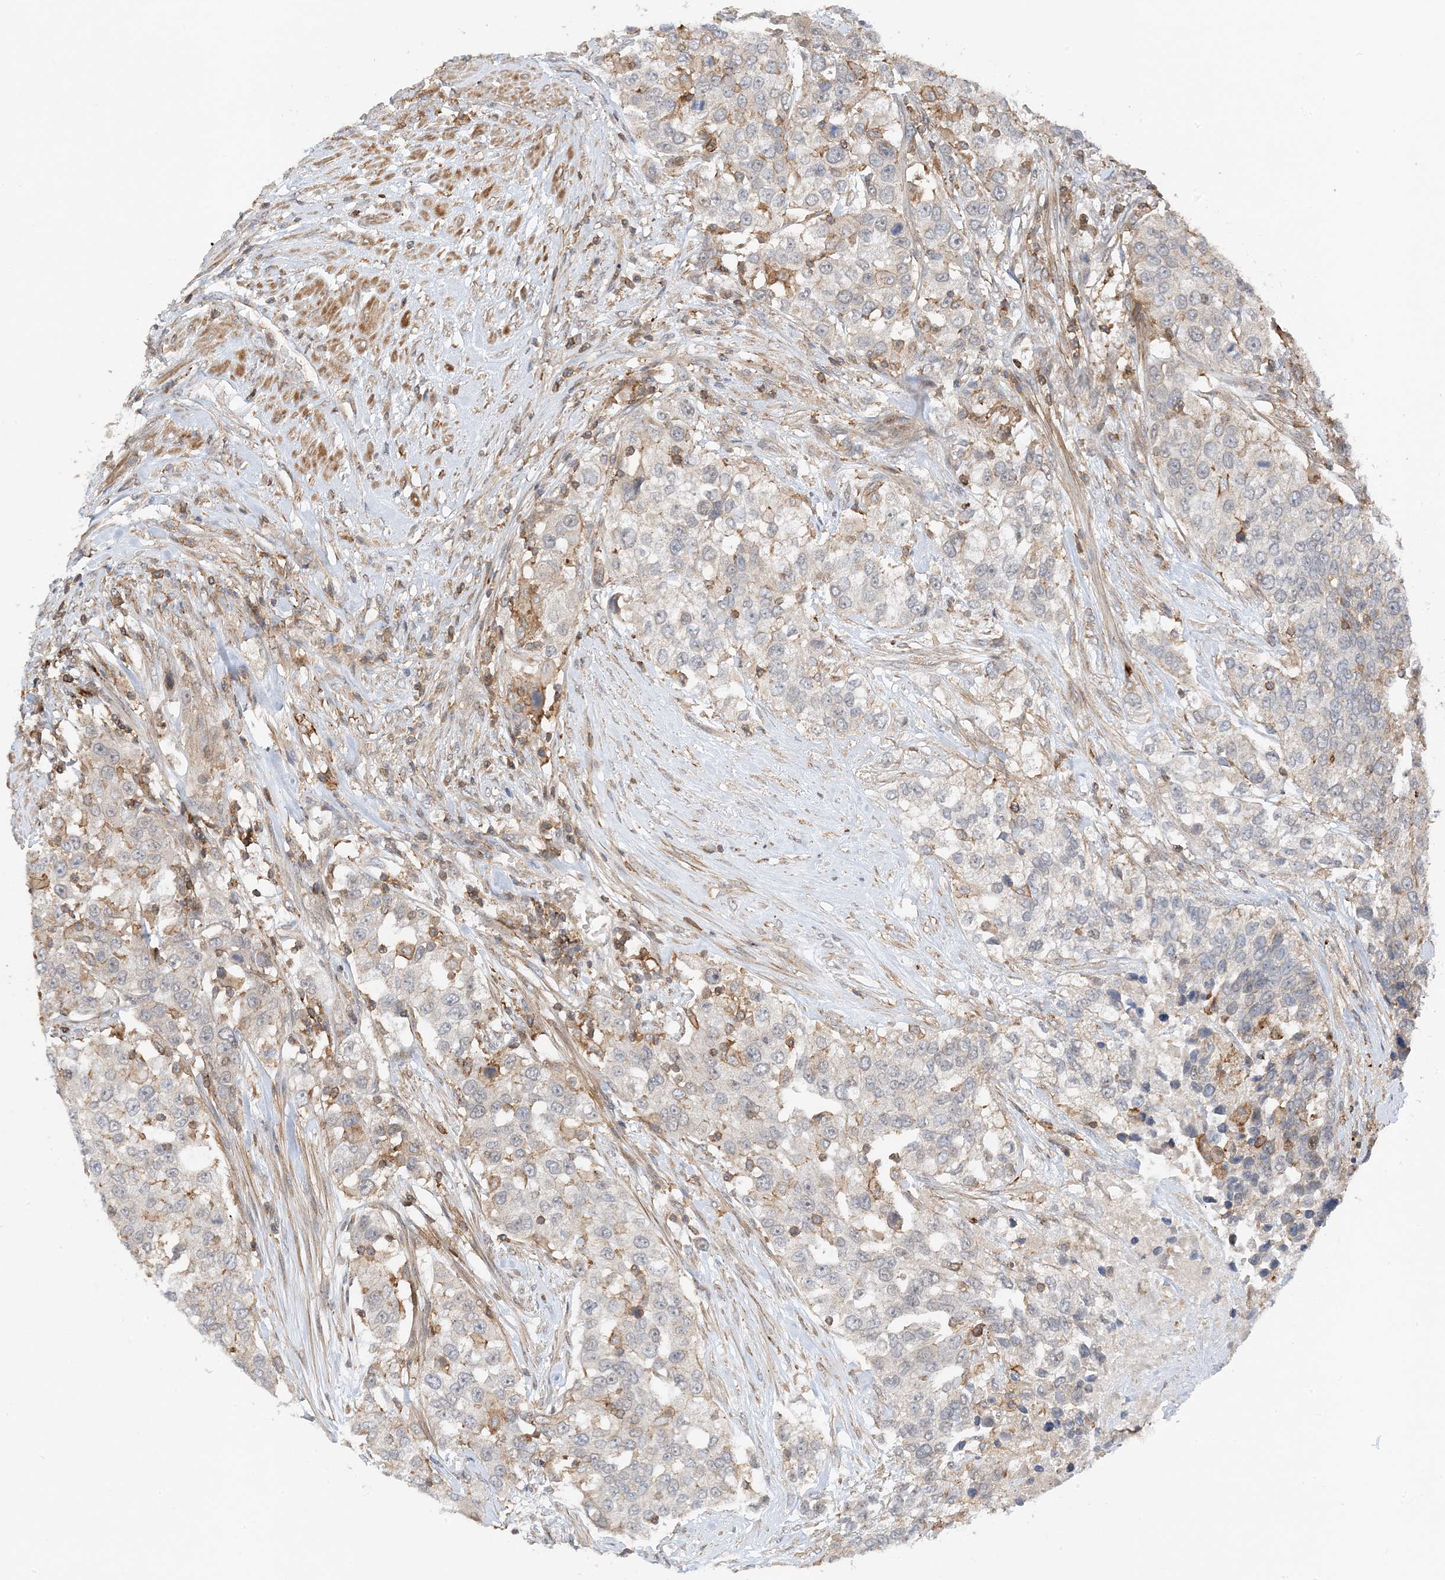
{"staining": {"intensity": "weak", "quantity": "<25%", "location": "cytoplasmic/membranous,nuclear"}, "tissue": "urothelial cancer", "cell_type": "Tumor cells", "image_type": "cancer", "snomed": [{"axis": "morphology", "description": "Urothelial carcinoma, High grade"}, {"axis": "topography", "description": "Urinary bladder"}], "caption": "Immunohistochemical staining of human urothelial cancer exhibits no significant staining in tumor cells. (Stains: DAB (3,3'-diaminobenzidine) IHC with hematoxylin counter stain, Microscopy: brightfield microscopy at high magnification).", "gene": "TATDN3", "patient": {"sex": "female", "age": 80}}